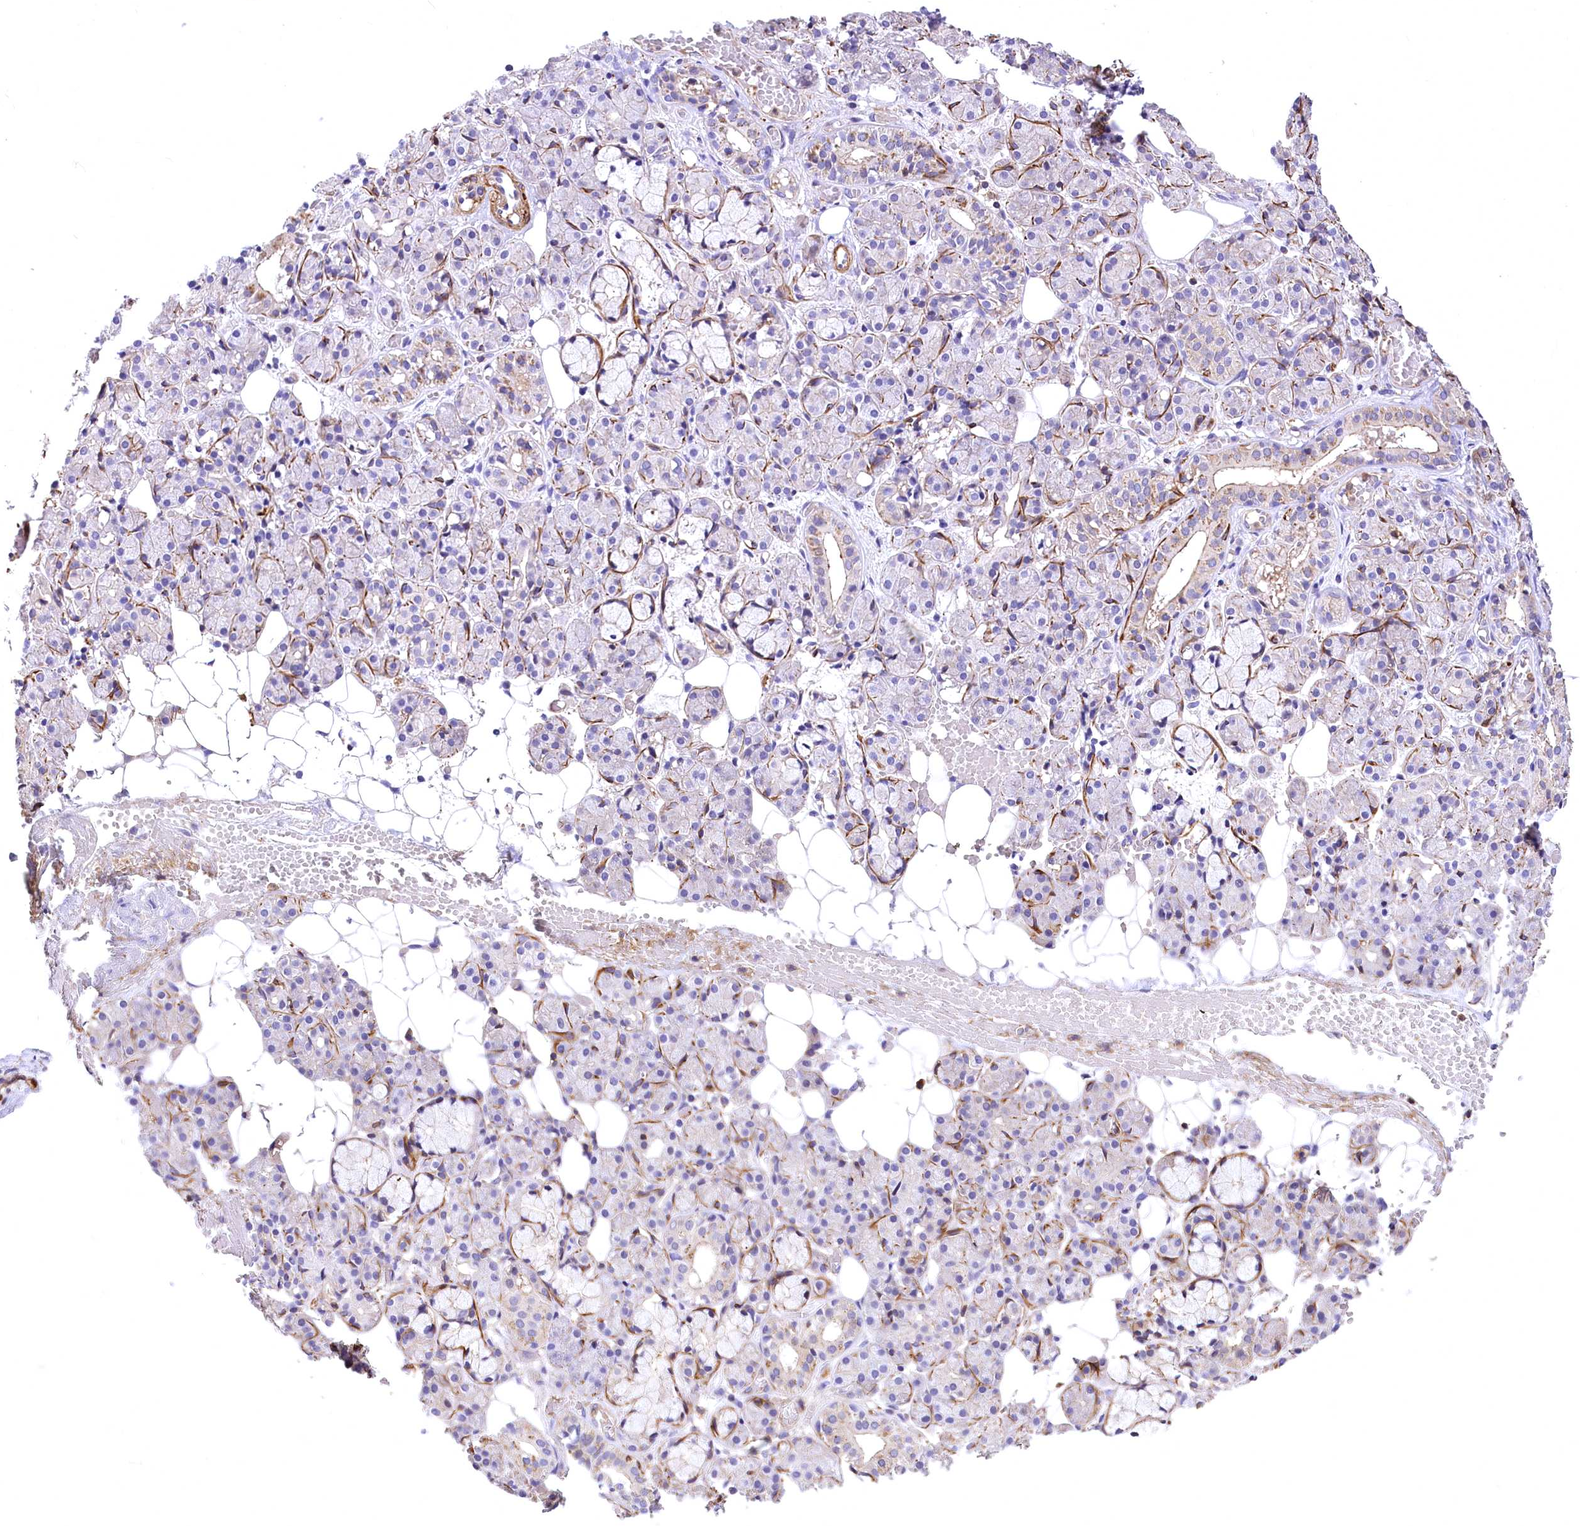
{"staining": {"intensity": "moderate", "quantity": "<25%", "location": "cytoplasmic/membranous"}, "tissue": "salivary gland", "cell_type": "Glandular cells", "image_type": "normal", "snomed": [{"axis": "morphology", "description": "Normal tissue, NOS"}, {"axis": "topography", "description": "Salivary gland"}], "caption": "Approximately <25% of glandular cells in normal human salivary gland display moderate cytoplasmic/membranous protein expression as visualized by brown immunohistochemical staining.", "gene": "DPP3", "patient": {"sex": "male", "age": 63}}